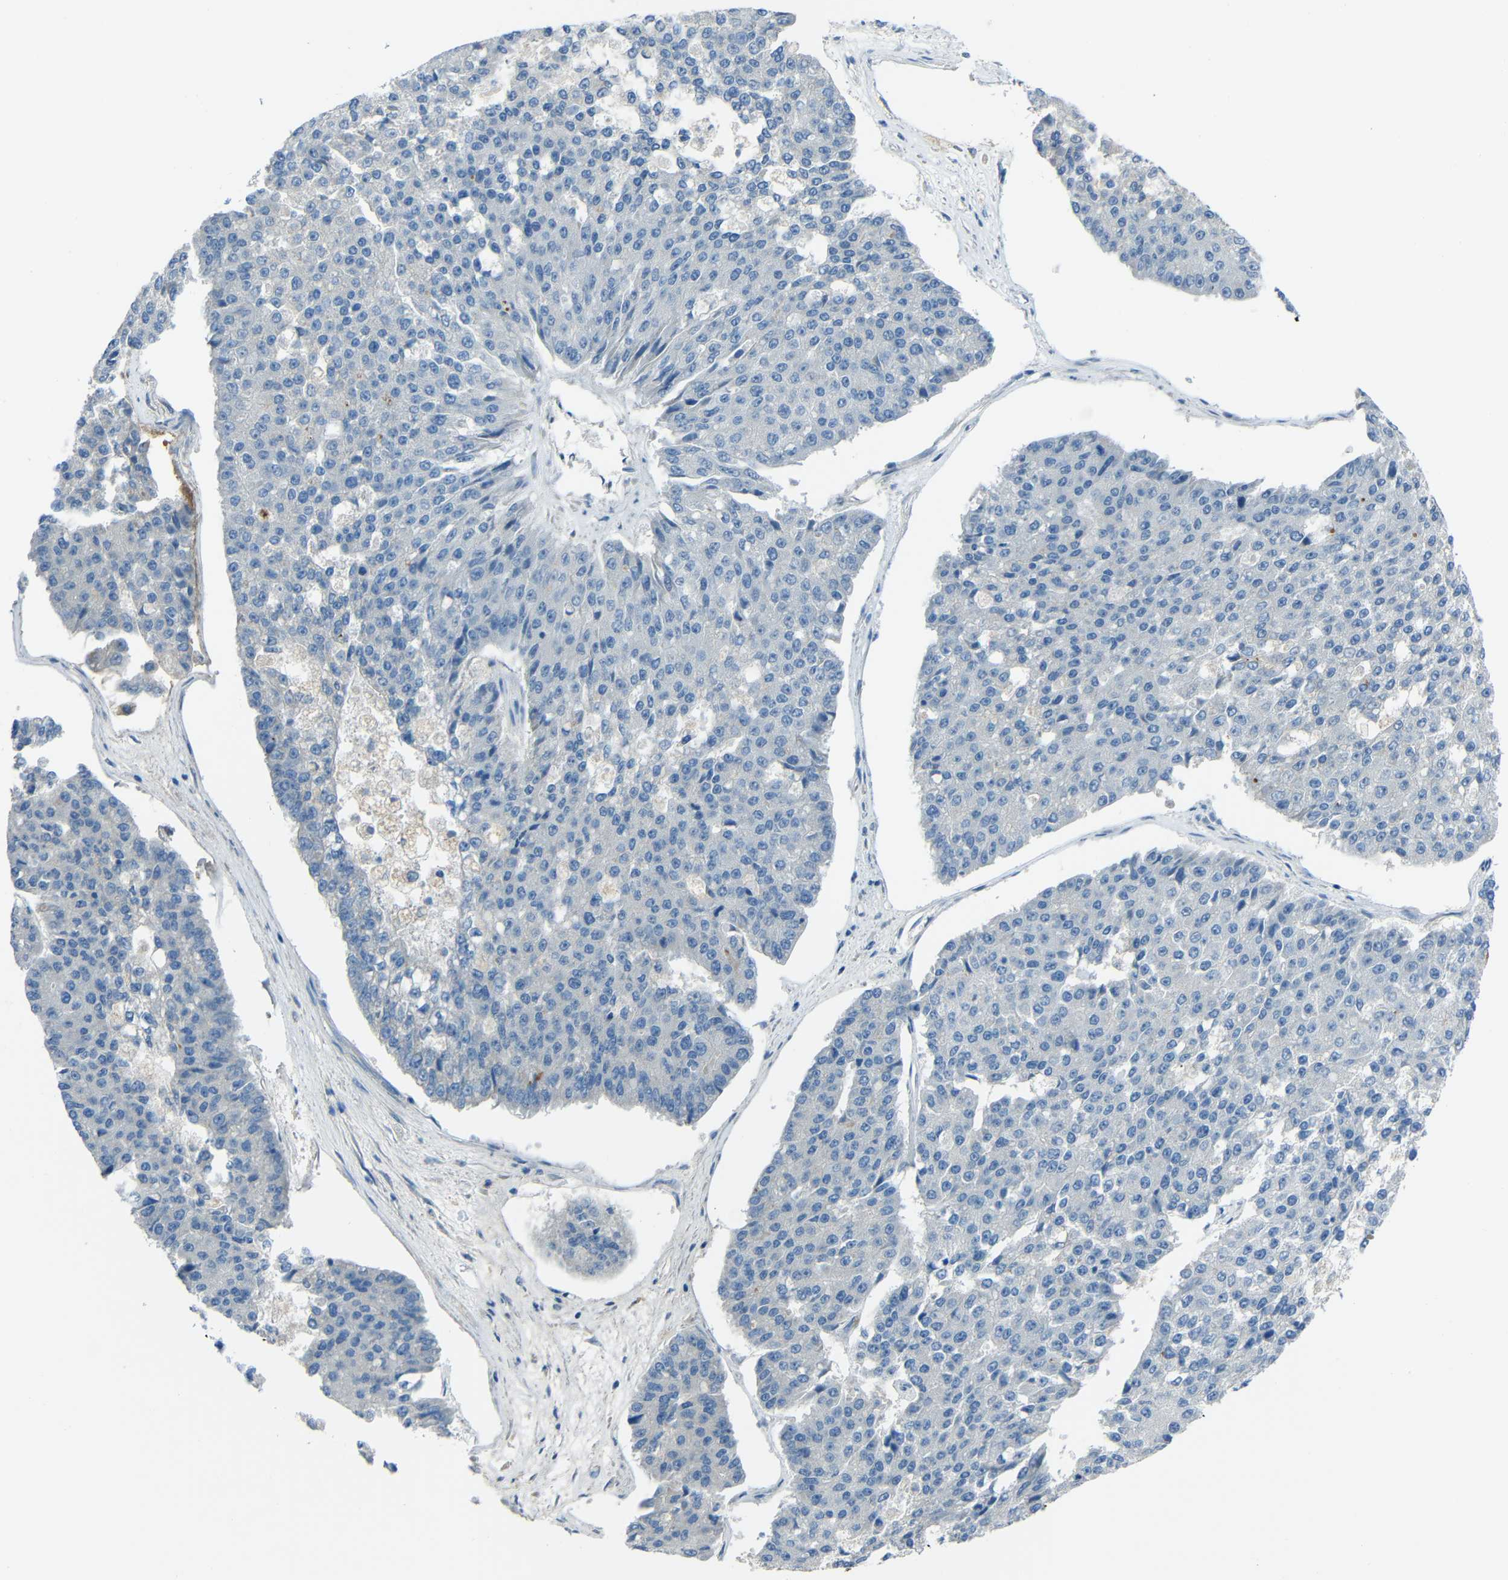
{"staining": {"intensity": "negative", "quantity": "none", "location": "none"}, "tissue": "pancreatic cancer", "cell_type": "Tumor cells", "image_type": "cancer", "snomed": [{"axis": "morphology", "description": "Adenocarcinoma, NOS"}, {"axis": "topography", "description": "Pancreas"}], "caption": "Immunohistochemical staining of adenocarcinoma (pancreatic) displays no significant staining in tumor cells.", "gene": "DCLK1", "patient": {"sex": "male", "age": 50}}